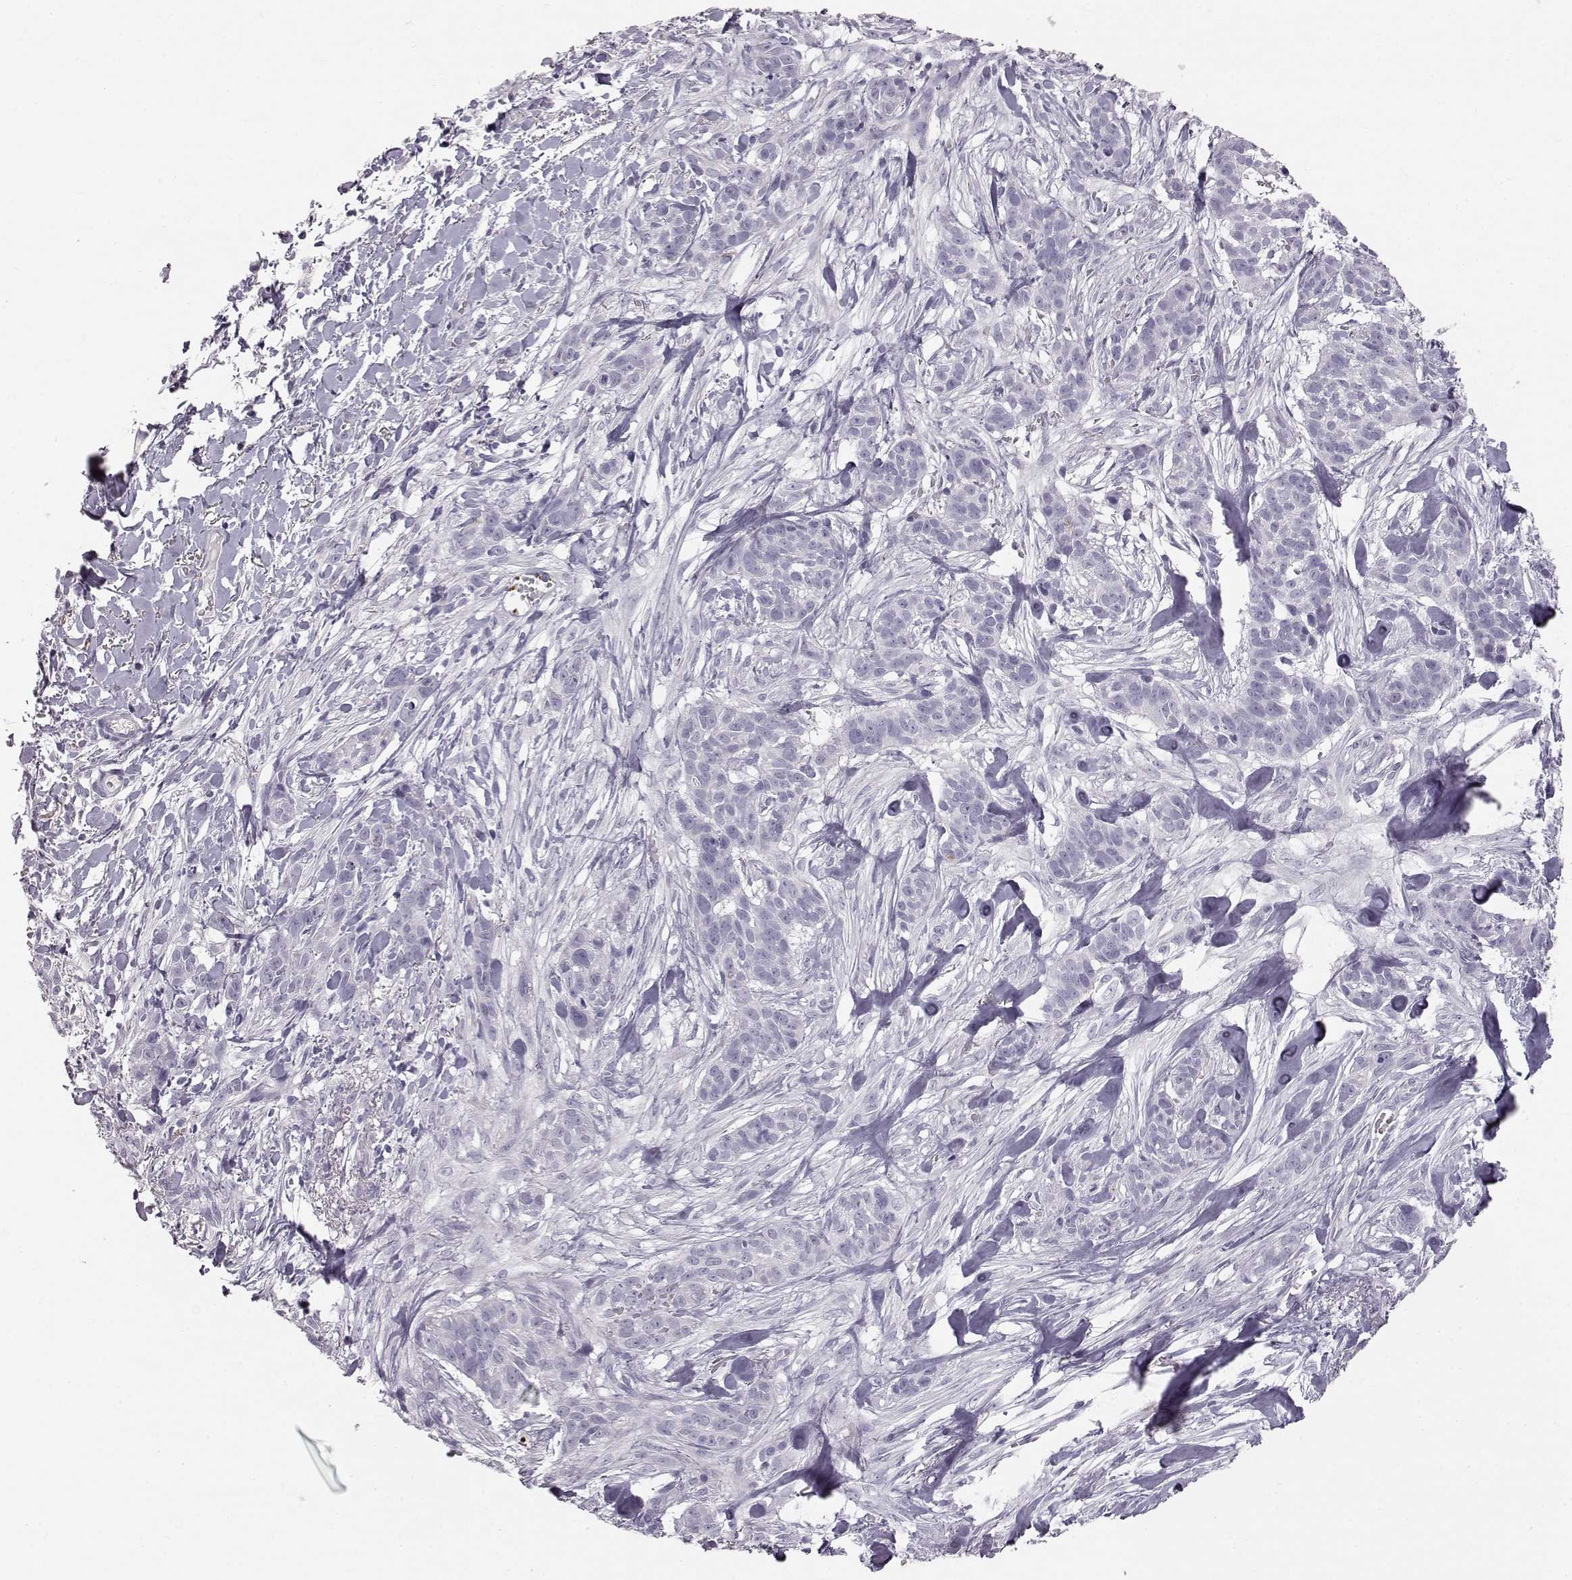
{"staining": {"intensity": "negative", "quantity": "none", "location": "none"}, "tissue": "skin cancer", "cell_type": "Tumor cells", "image_type": "cancer", "snomed": [{"axis": "morphology", "description": "Basal cell carcinoma"}, {"axis": "topography", "description": "Skin"}], "caption": "The immunohistochemistry (IHC) photomicrograph has no significant expression in tumor cells of skin cancer (basal cell carcinoma) tissue.", "gene": "KRTAP16-1", "patient": {"sex": "male", "age": 87}}